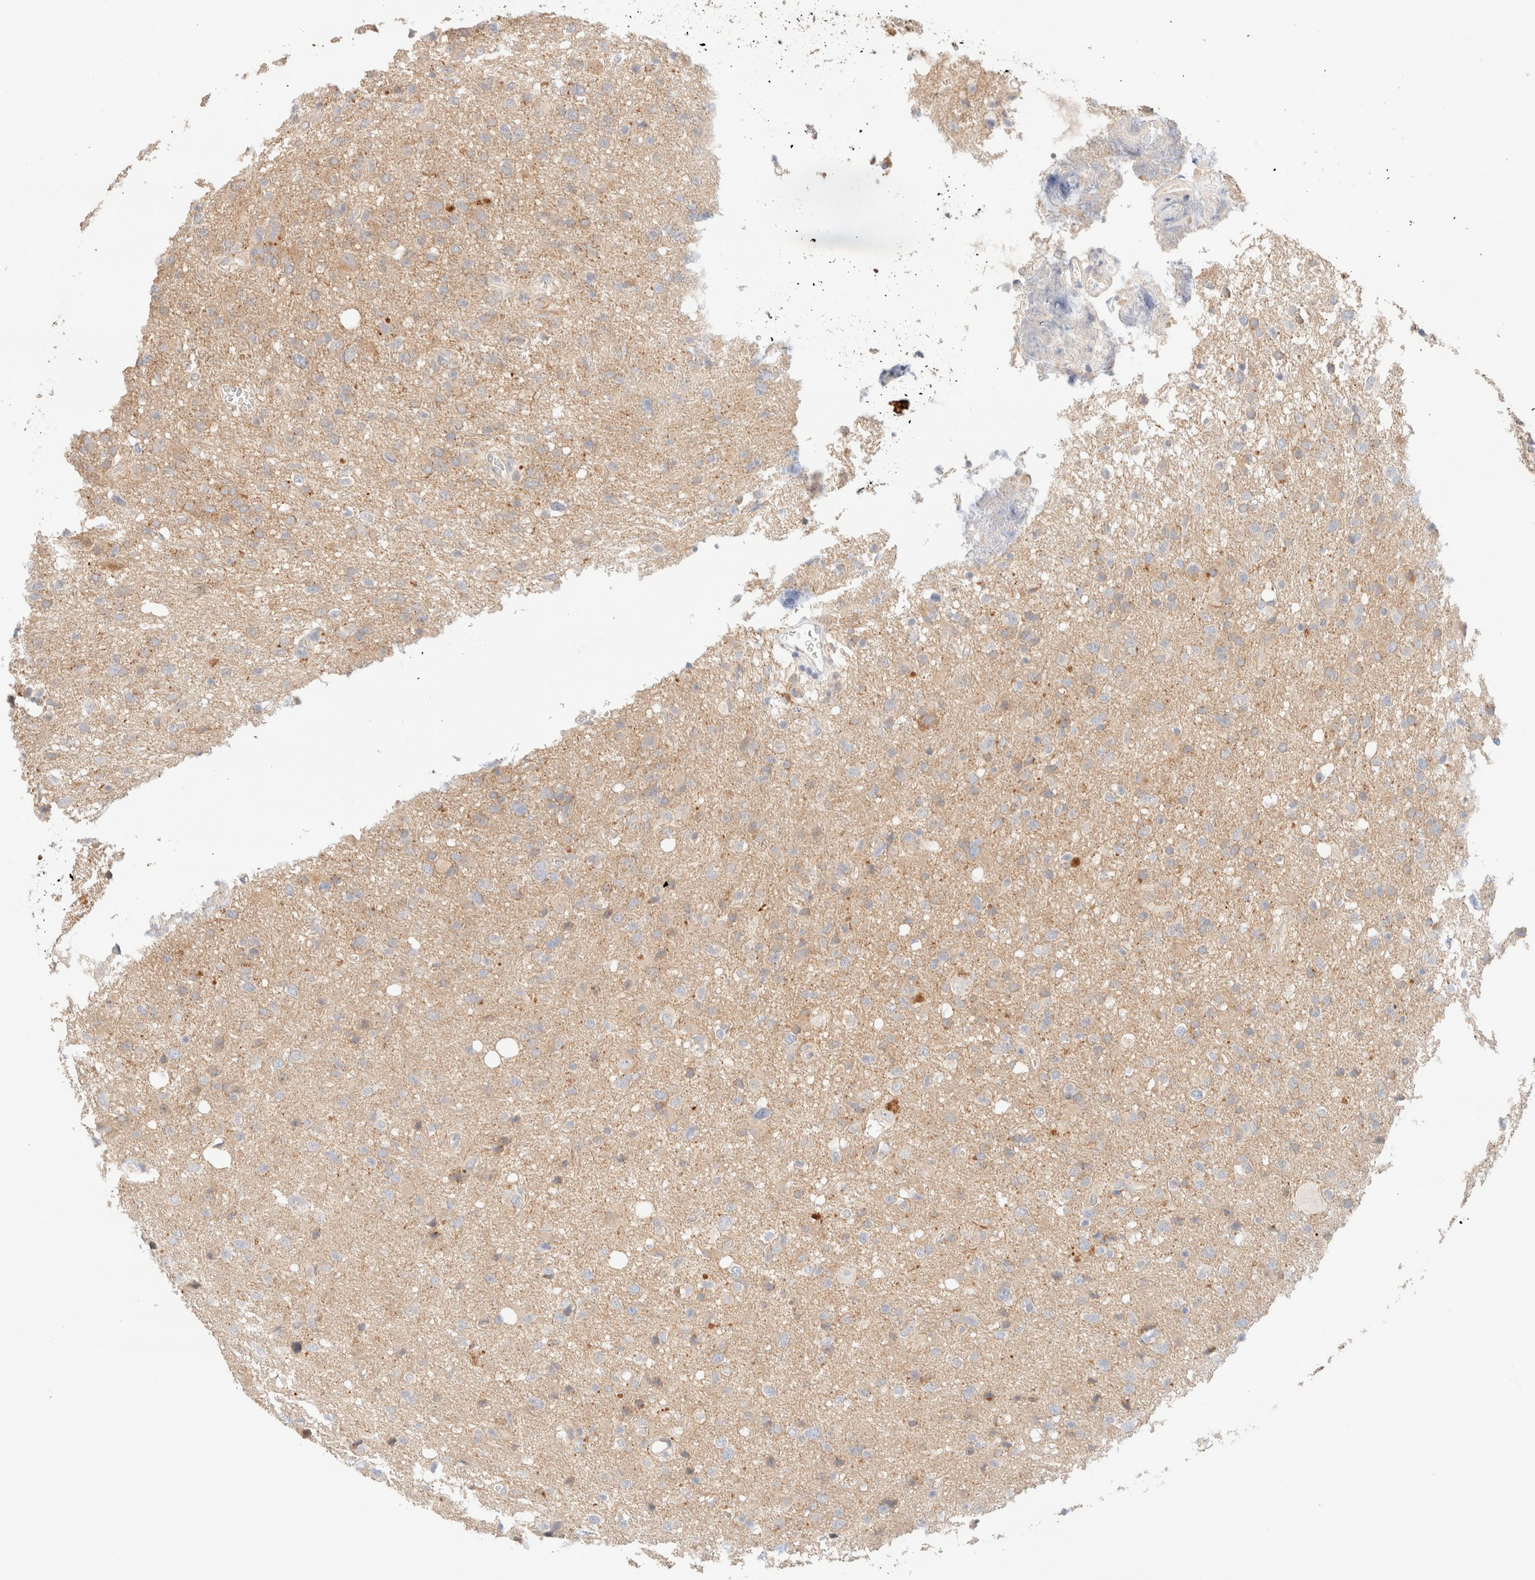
{"staining": {"intensity": "weak", "quantity": "<25%", "location": "cytoplasmic/membranous"}, "tissue": "glioma", "cell_type": "Tumor cells", "image_type": "cancer", "snomed": [{"axis": "morphology", "description": "Glioma, malignant, High grade"}, {"axis": "topography", "description": "Brain"}], "caption": "IHC of glioma exhibits no positivity in tumor cells. The staining is performed using DAB brown chromogen with nuclei counter-stained in using hematoxylin.", "gene": "SGSM2", "patient": {"sex": "female", "age": 57}}